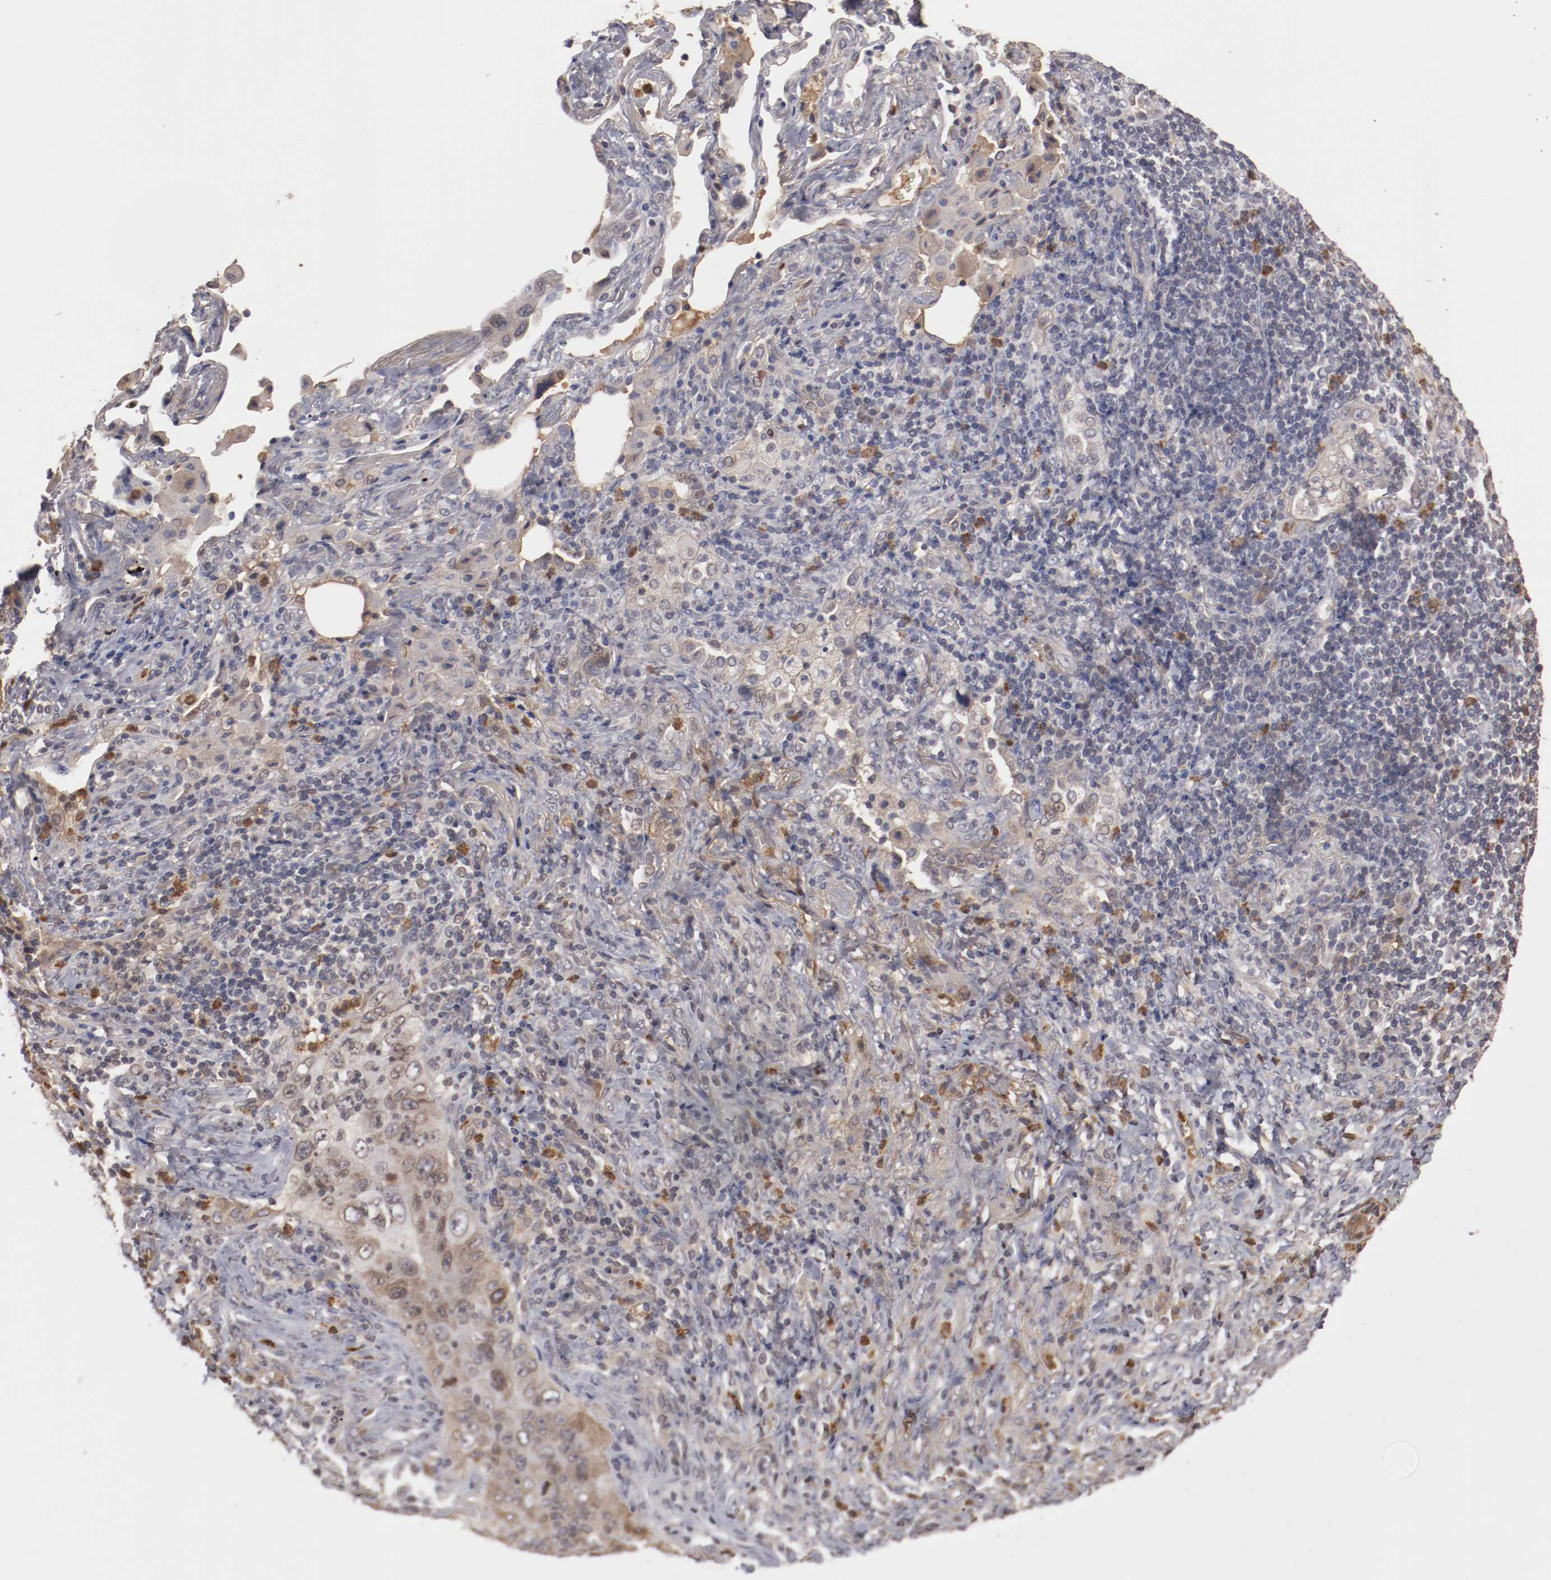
{"staining": {"intensity": "weak", "quantity": ">75%", "location": "cytoplasmic/membranous"}, "tissue": "lung cancer", "cell_type": "Tumor cells", "image_type": "cancer", "snomed": [{"axis": "morphology", "description": "Squamous cell carcinoma, NOS"}, {"axis": "topography", "description": "Lung"}], "caption": "This photomicrograph displays IHC staining of squamous cell carcinoma (lung), with low weak cytoplasmic/membranous positivity in approximately >75% of tumor cells.", "gene": "SERPINA7", "patient": {"sex": "female", "age": 67}}